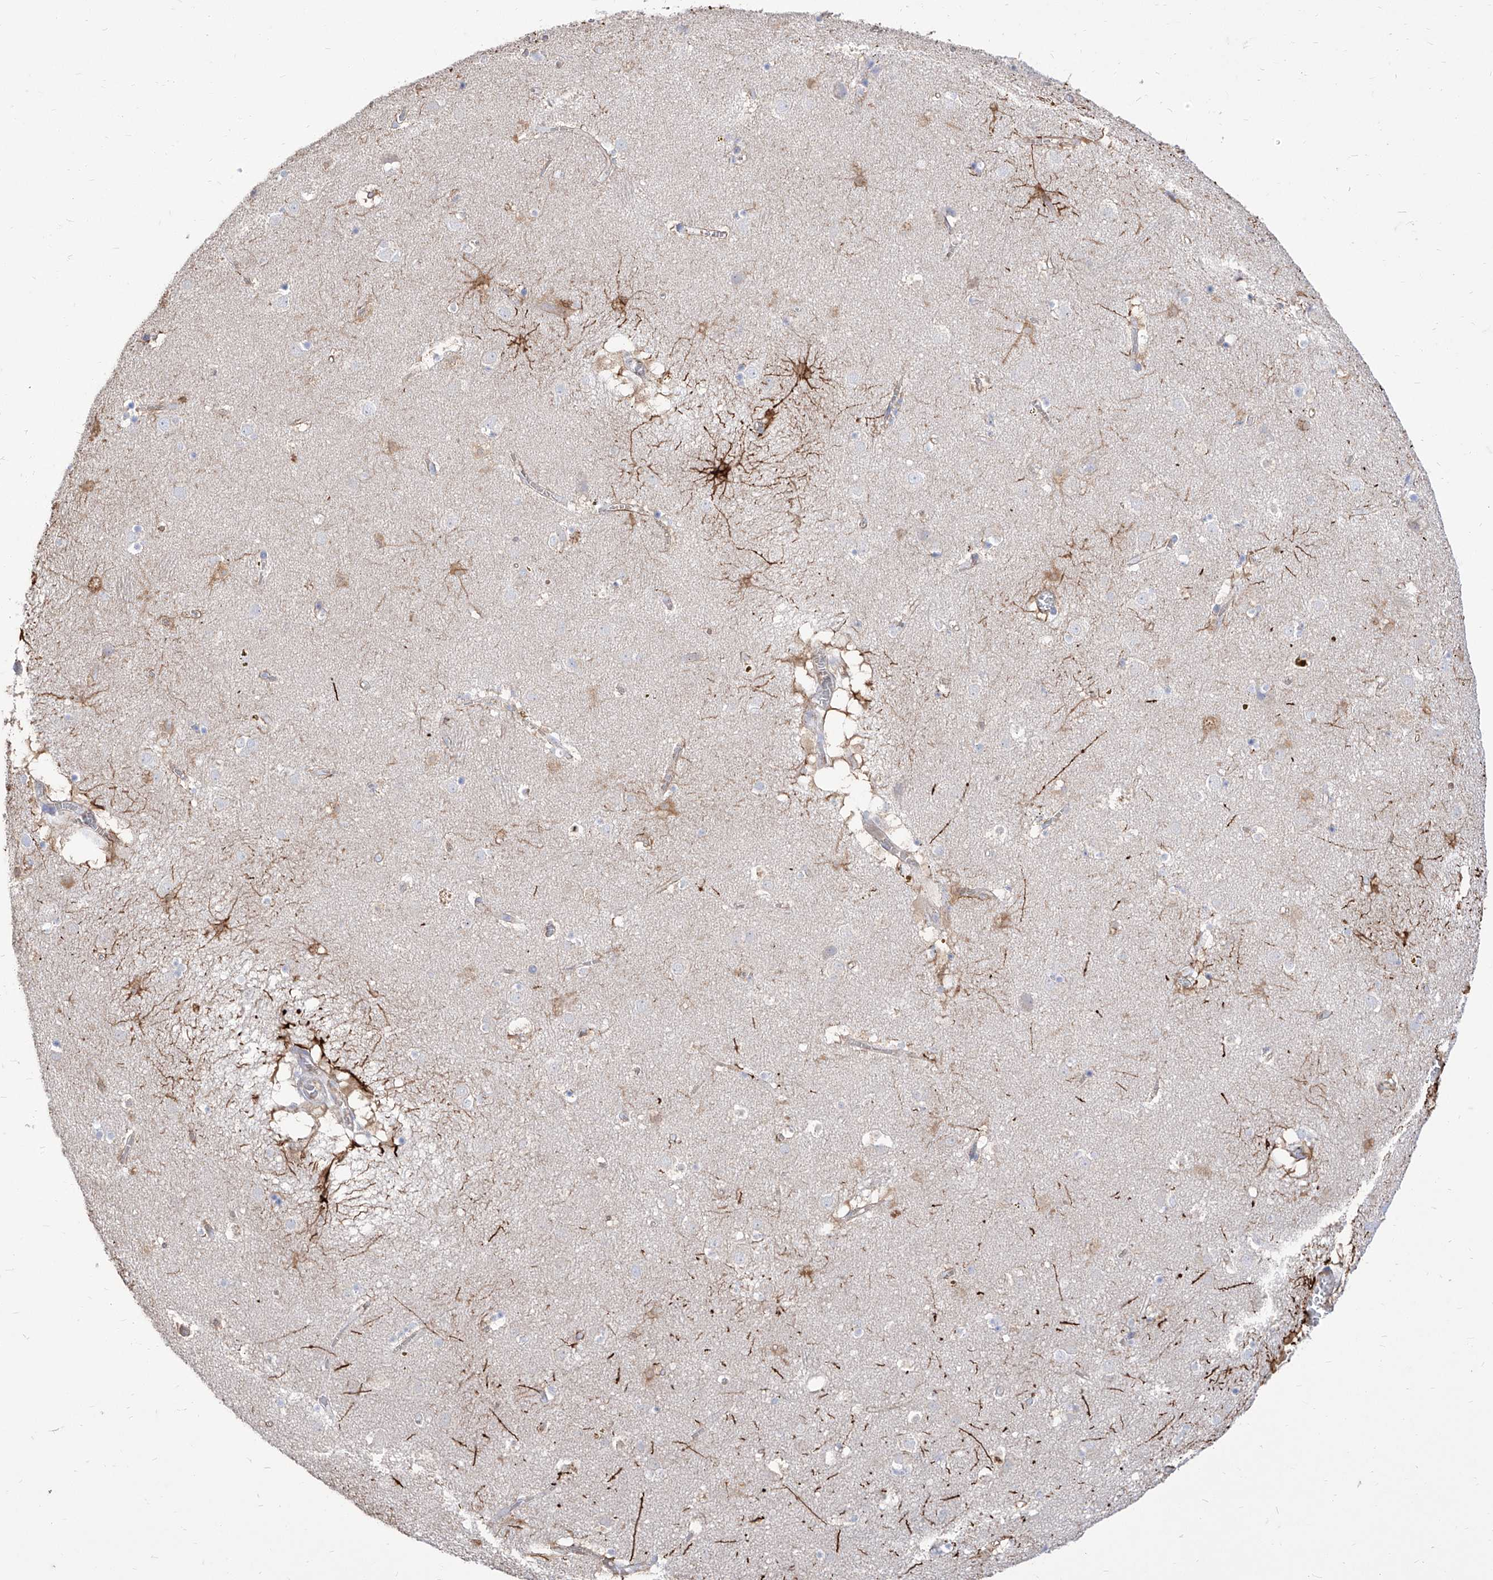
{"staining": {"intensity": "moderate", "quantity": "<25%", "location": "cytoplasmic/membranous"}, "tissue": "caudate", "cell_type": "Glial cells", "image_type": "normal", "snomed": [{"axis": "morphology", "description": "Normal tissue, NOS"}, {"axis": "topography", "description": "Lateral ventricle wall"}], "caption": "The immunohistochemical stain labels moderate cytoplasmic/membranous positivity in glial cells of unremarkable caudate. (brown staining indicates protein expression, while blue staining denotes nuclei).", "gene": "C1orf74", "patient": {"sex": "male", "age": 70}}